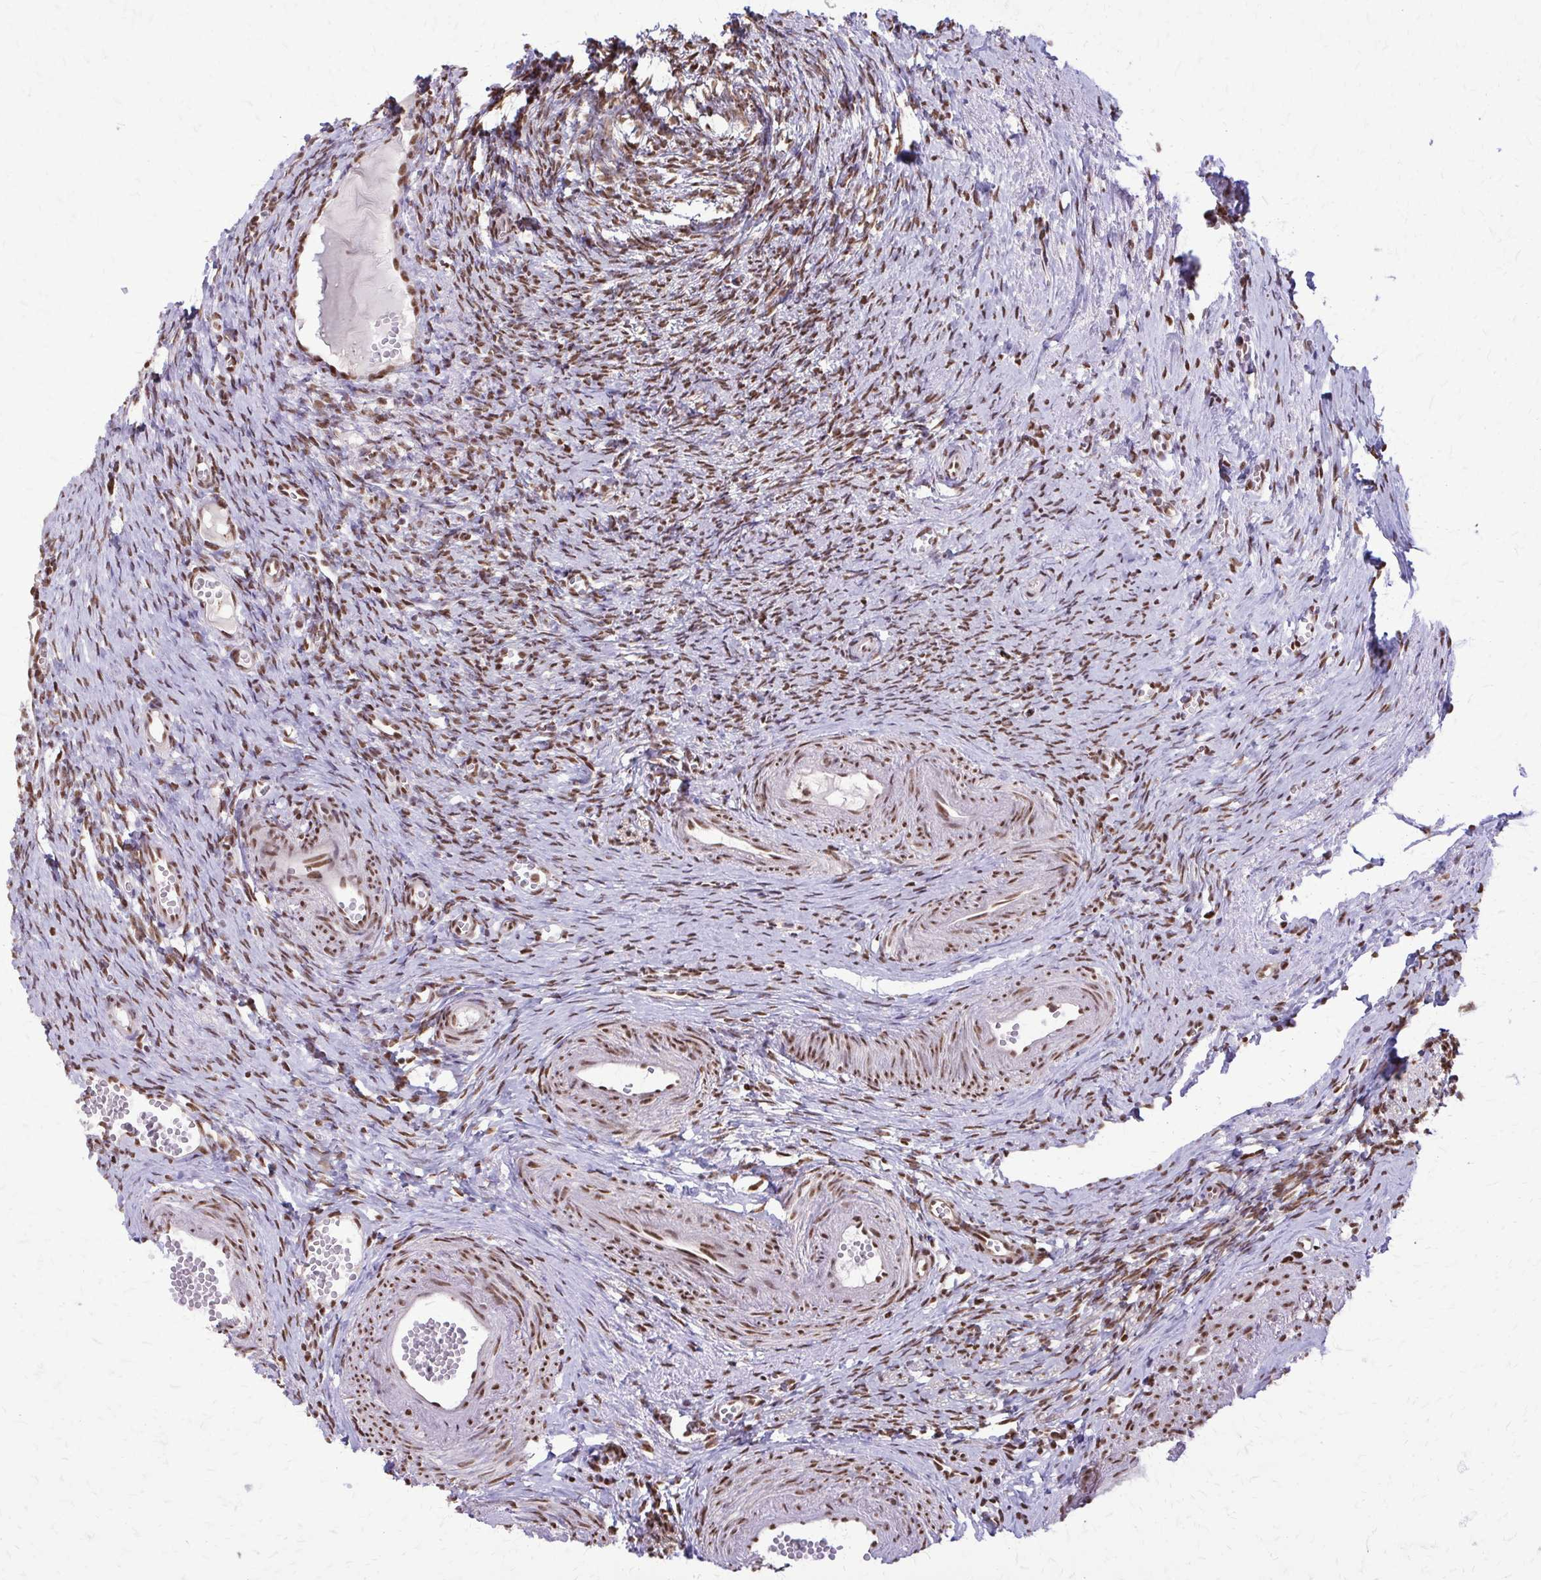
{"staining": {"intensity": "moderate", "quantity": ">75%", "location": "nuclear"}, "tissue": "ovary", "cell_type": "Follicle cells", "image_type": "normal", "snomed": [{"axis": "morphology", "description": "Normal tissue, NOS"}, {"axis": "topography", "description": "Ovary"}], "caption": "This histopathology image demonstrates normal ovary stained with immunohistochemistry (IHC) to label a protein in brown. The nuclear of follicle cells show moderate positivity for the protein. Nuclei are counter-stained blue.", "gene": "TTF1", "patient": {"sex": "female", "age": 41}}